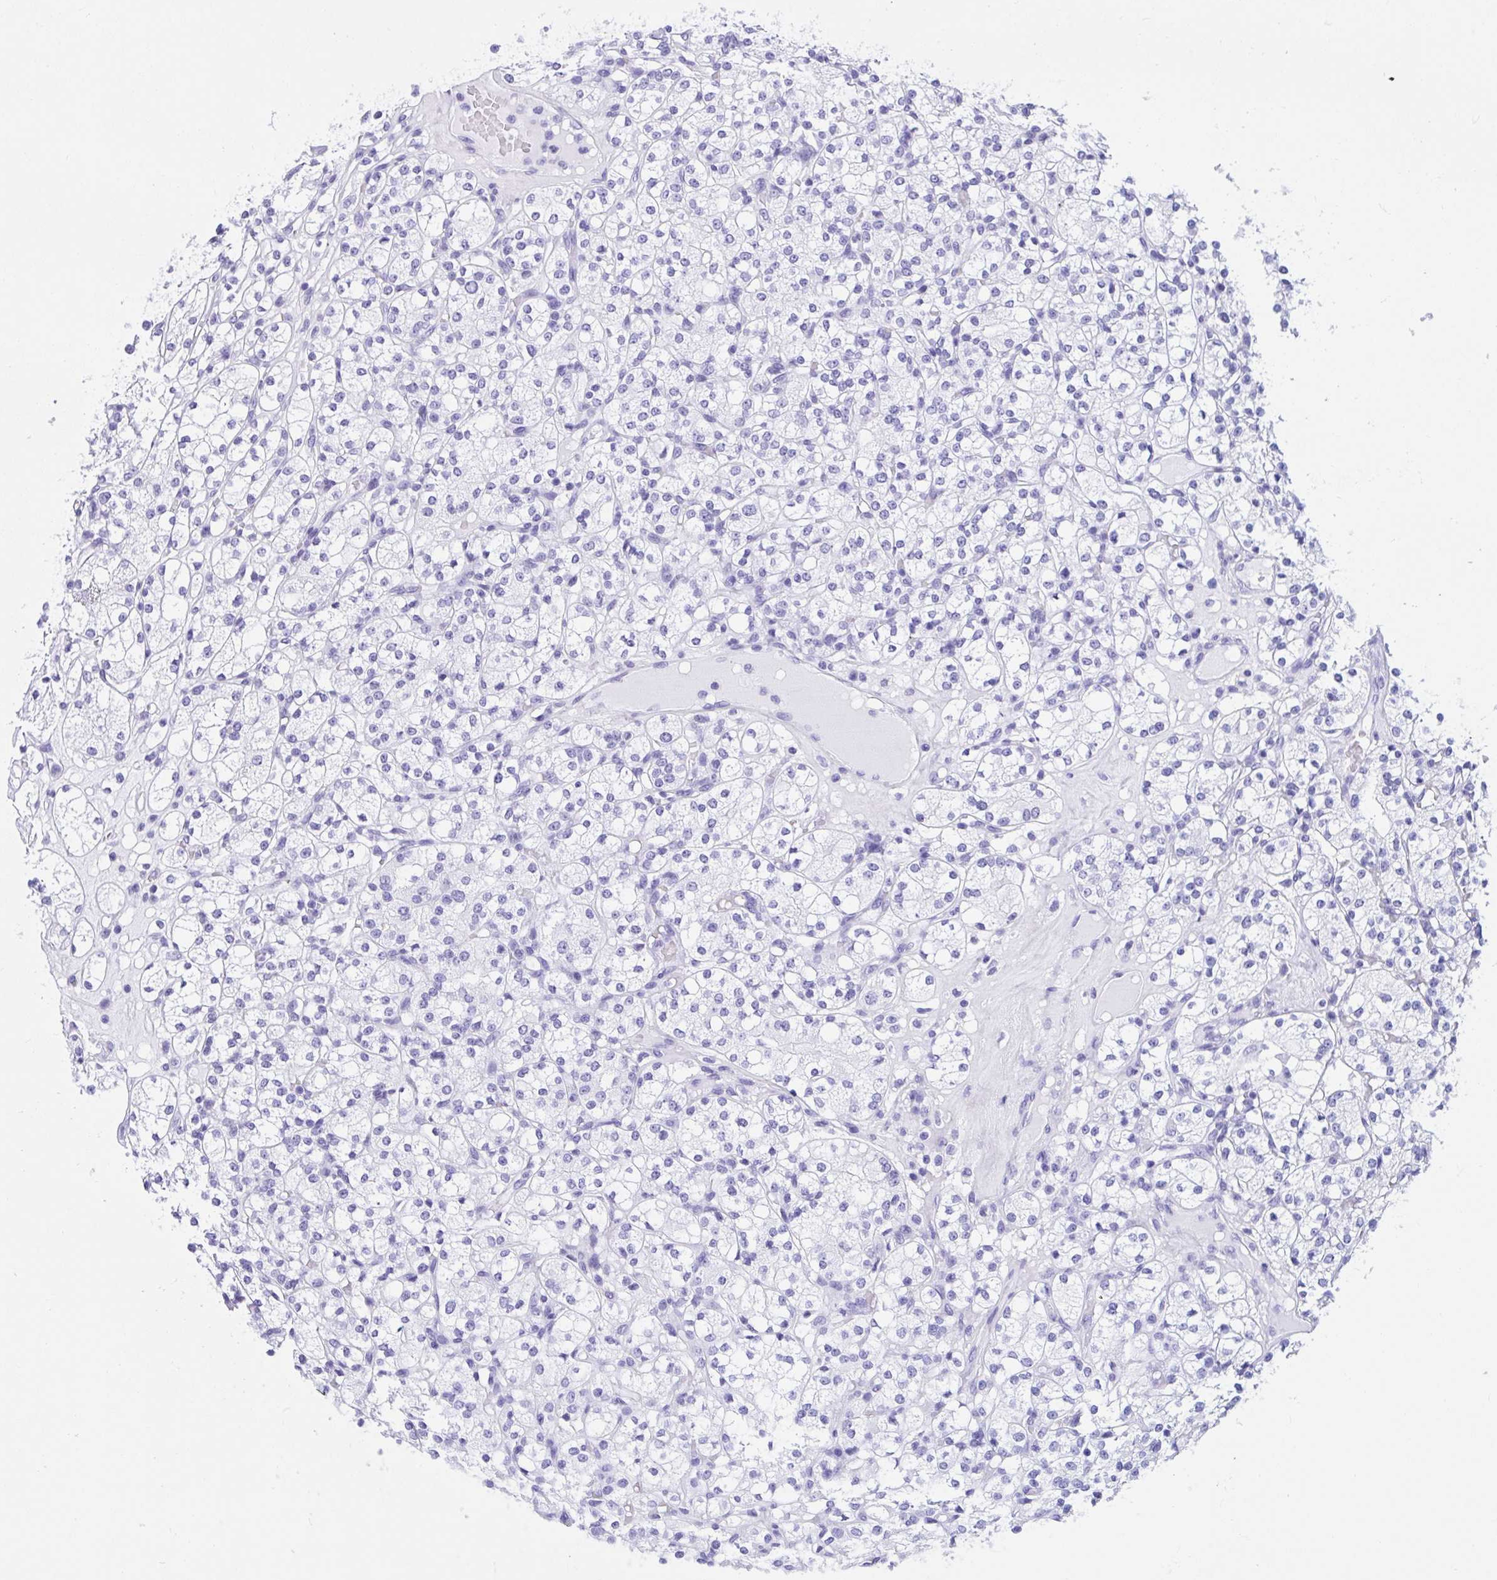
{"staining": {"intensity": "negative", "quantity": "none", "location": "none"}, "tissue": "renal cancer", "cell_type": "Tumor cells", "image_type": "cancer", "snomed": [{"axis": "morphology", "description": "Adenocarcinoma, NOS"}, {"axis": "topography", "description": "Kidney"}], "caption": "Immunohistochemistry (IHC) of human renal cancer (adenocarcinoma) exhibits no expression in tumor cells.", "gene": "TLN2", "patient": {"sex": "male", "age": 77}}